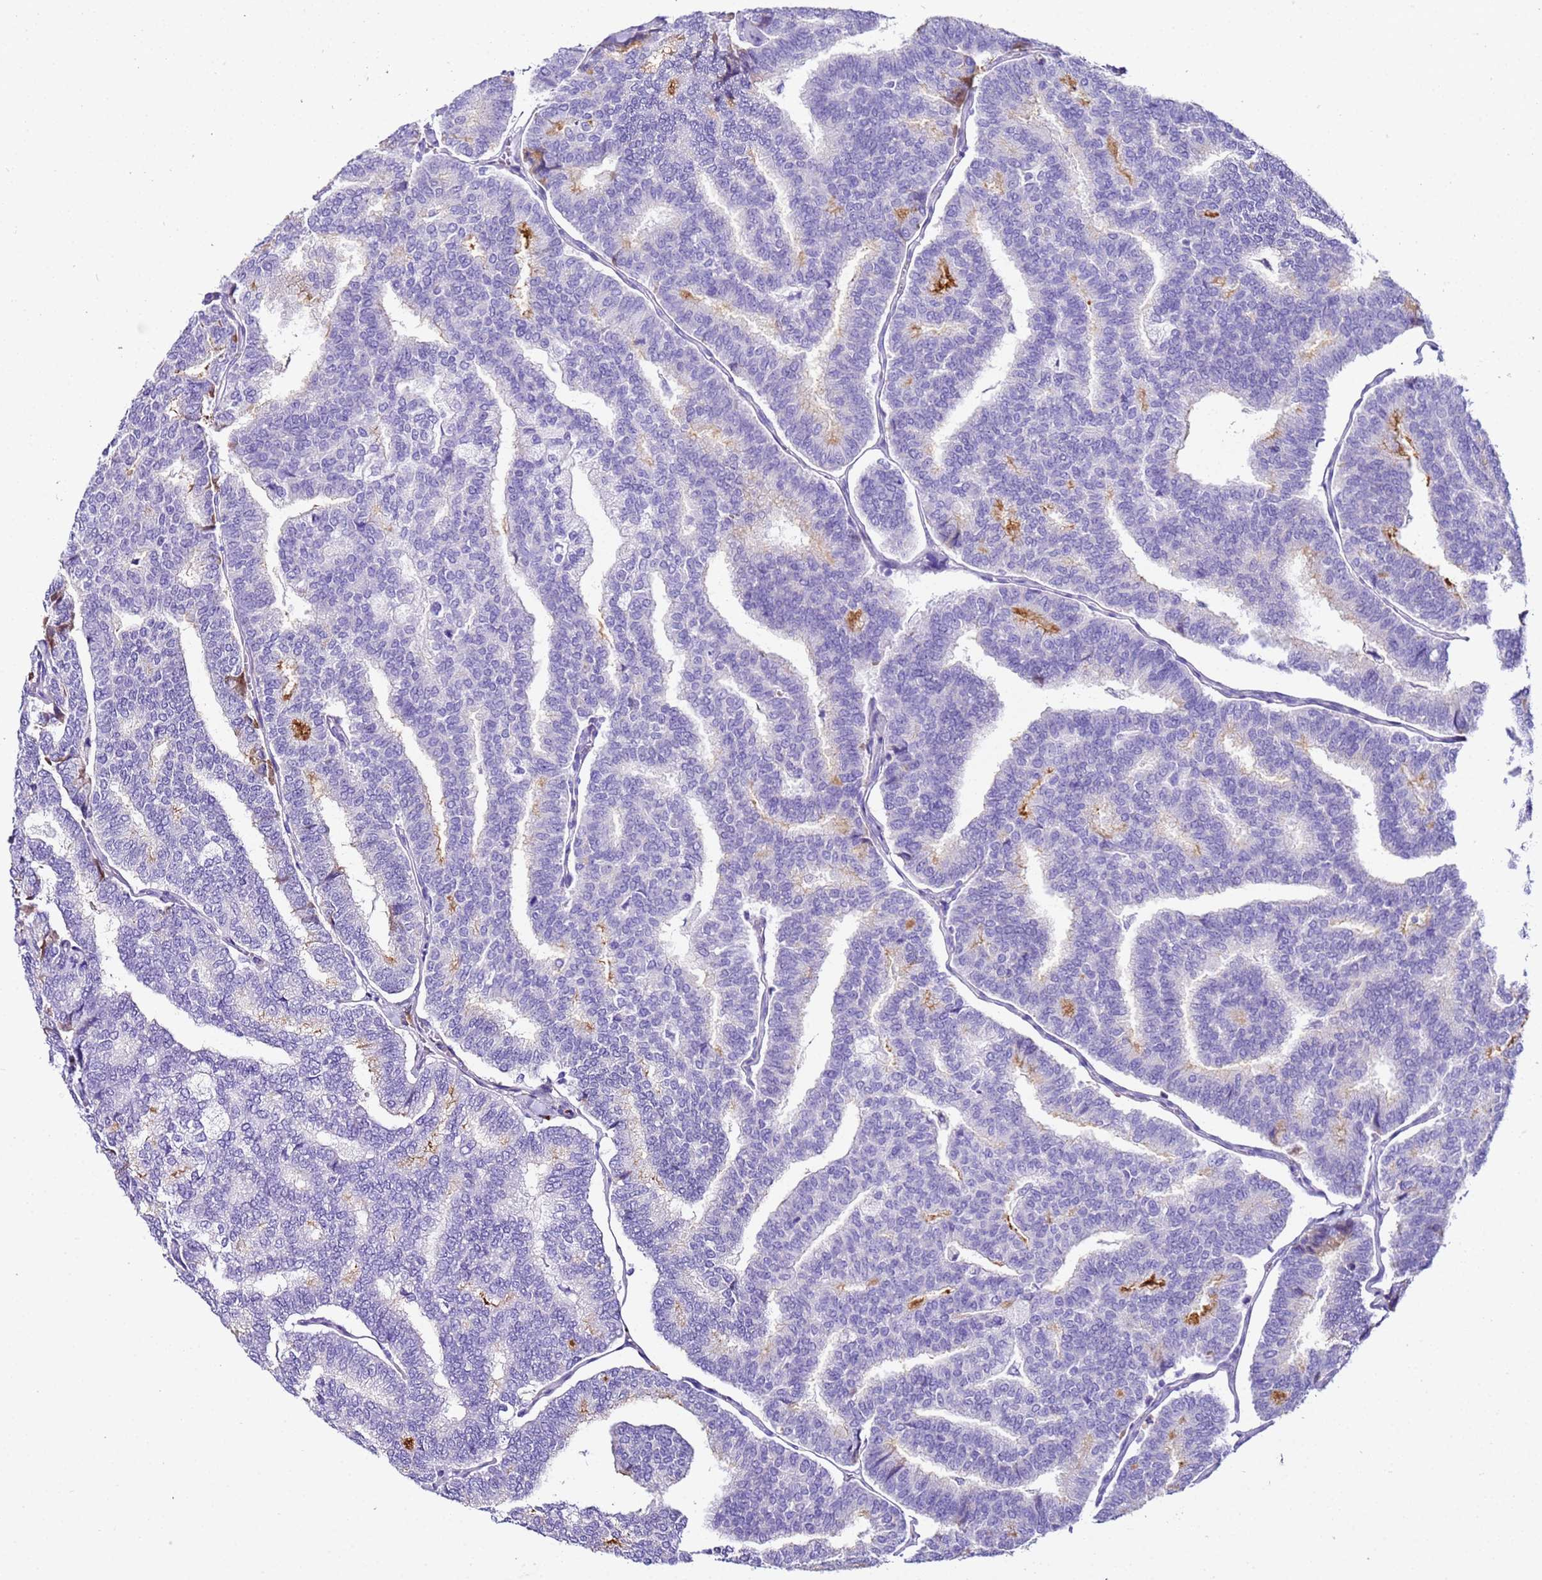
{"staining": {"intensity": "negative", "quantity": "none", "location": "none"}, "tissue": "thyroid cancer", "cell_type": "Tumor cells", "image_type": "cancer", "snomed": [{"axis": "morphology", "description": "Papillary adenocarcinoma, NOS"}, {"axis": "topography", "description": "Thyroid gland"}], "caption": "Thyroid cancer (papillary adenocarcinoma) stained for a protein using immunohistochemistry (IHC) shows no positivity tumor cells.", "gene": "CFHR2", "patient": {"sex": "female", "age": 35}}